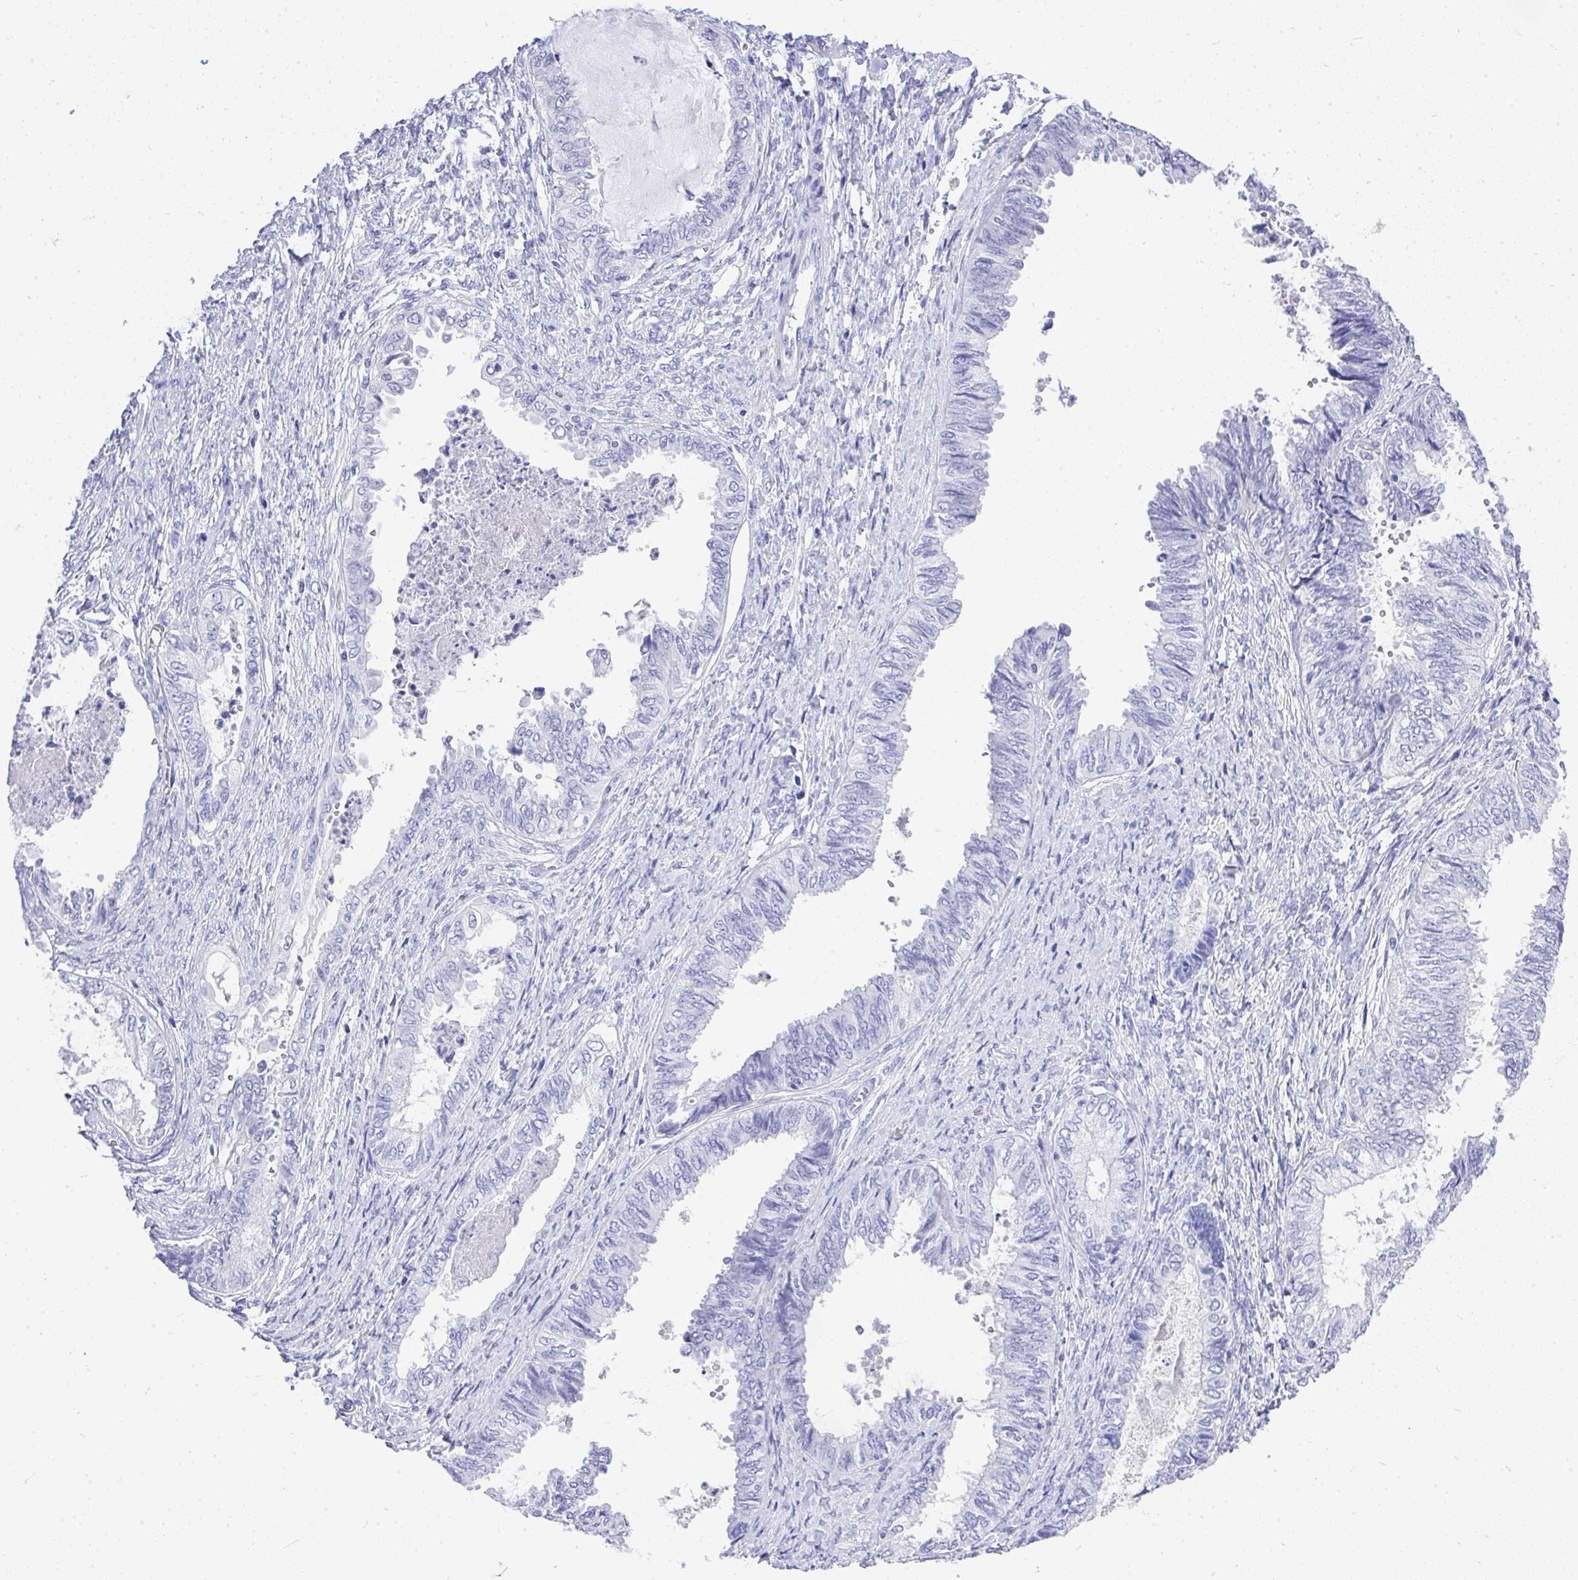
{"staining": {"intensity": "negative", "quantity": "none", "location": "none"}, "tissue": "ovarian cancer", "cell_type": "Tumor cells", "image_type": "cancer", "snomed": [{"axis": "morphology", "description": "Carcinoma, endometroid"}, {"axis": "topography", "description": "Ovary"}], "caption": "The IHC photomicrograph has no significant positivity in tumor cells of endometroid carcinoma (ovarian) tissue.", "gene": "MS4A12", "patient": {"sex": "female", "age": 70}}